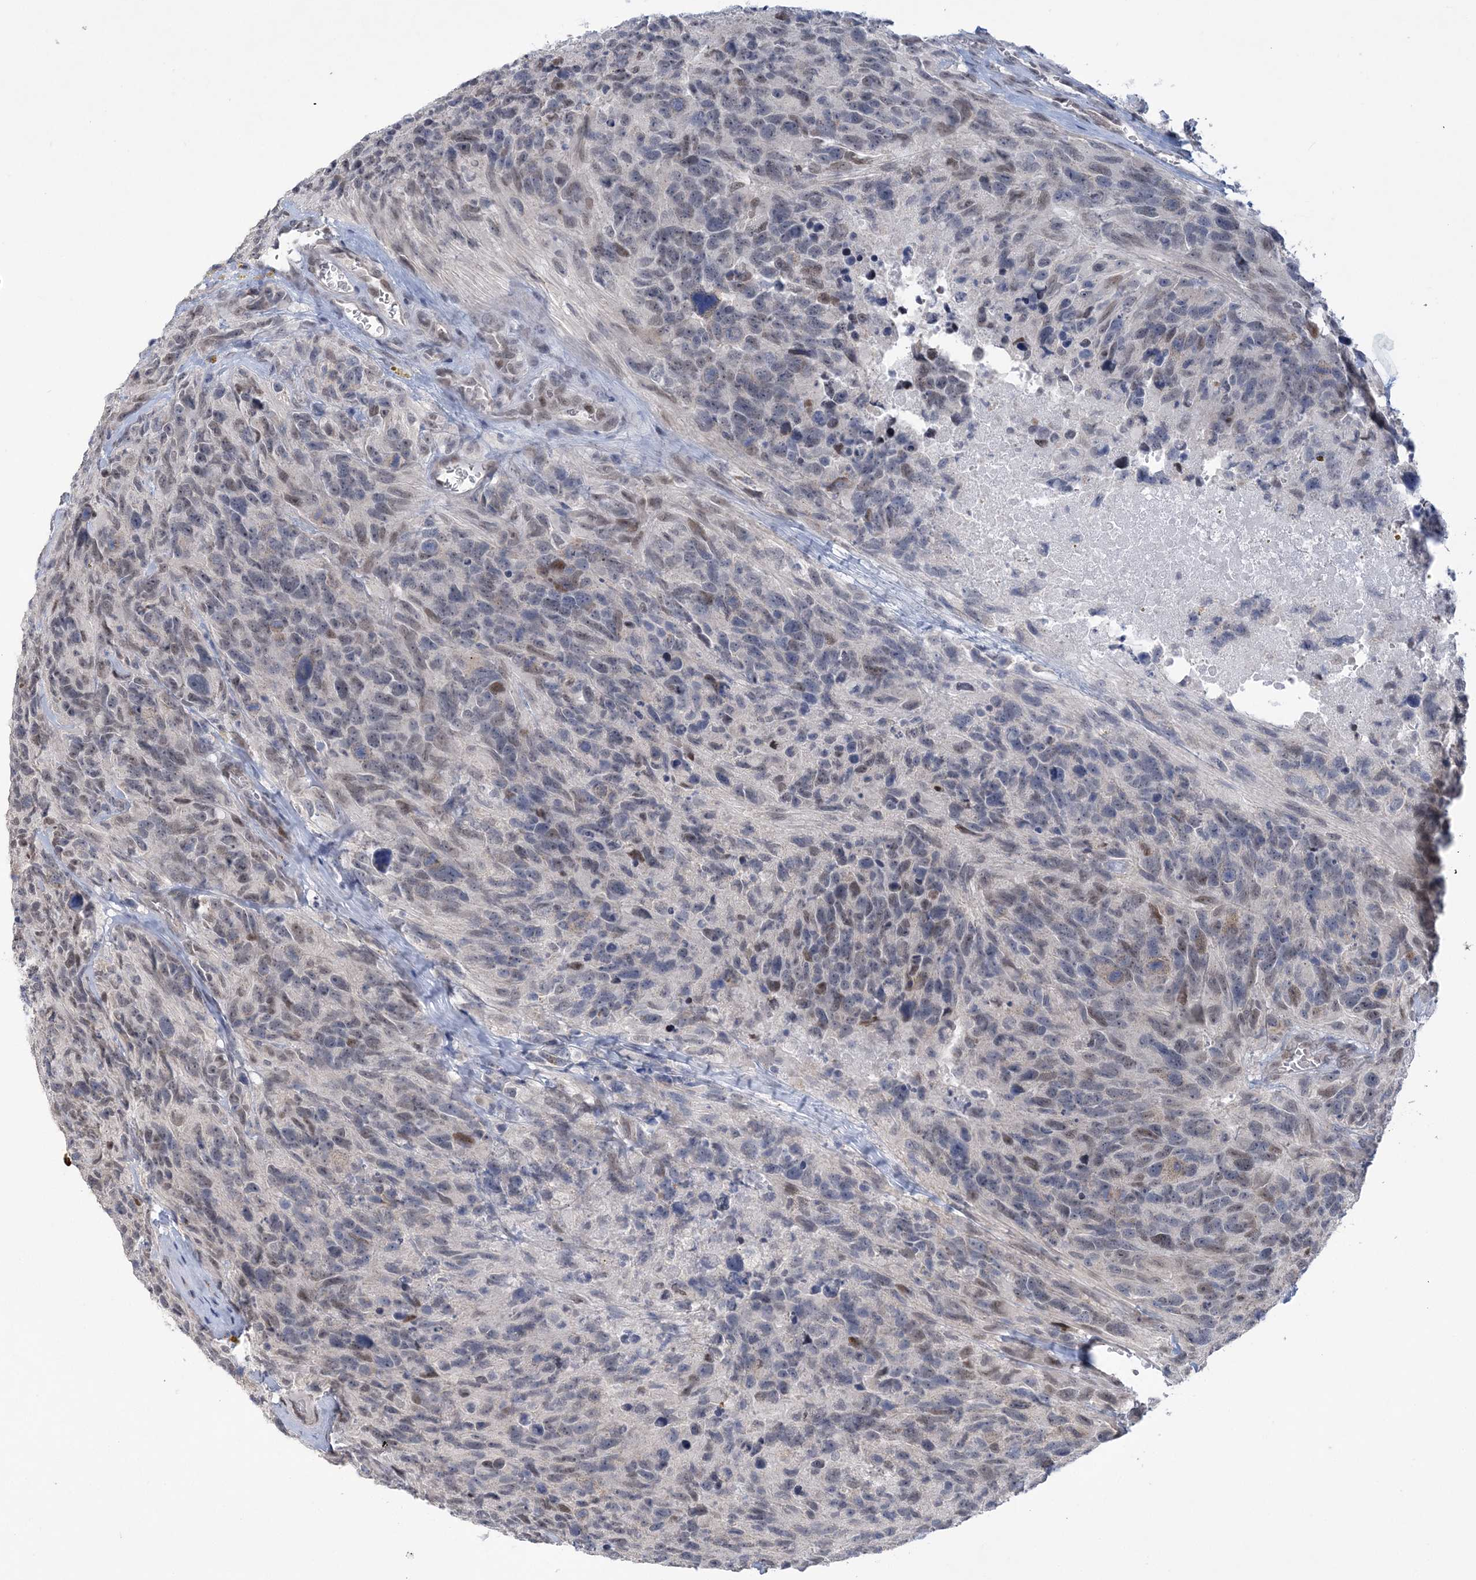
{"staining": {"intensity": "negative", "quantity": "none", "location": "none"}, "tissue": "glioma", "cell_type": "Tumor cells", "image_type": "cancer", "snomed": [{"axis": "morphology", "description": "Glioma, malignant, High grade"}, {"axis": "topography", "description": "Brain"}], "caption": "This is a image of immunohistochemistry staining of glioma, which shows no expression in tumor cells.", "gene": "WAC", "patient": {"sex": "male", "age": 69}}